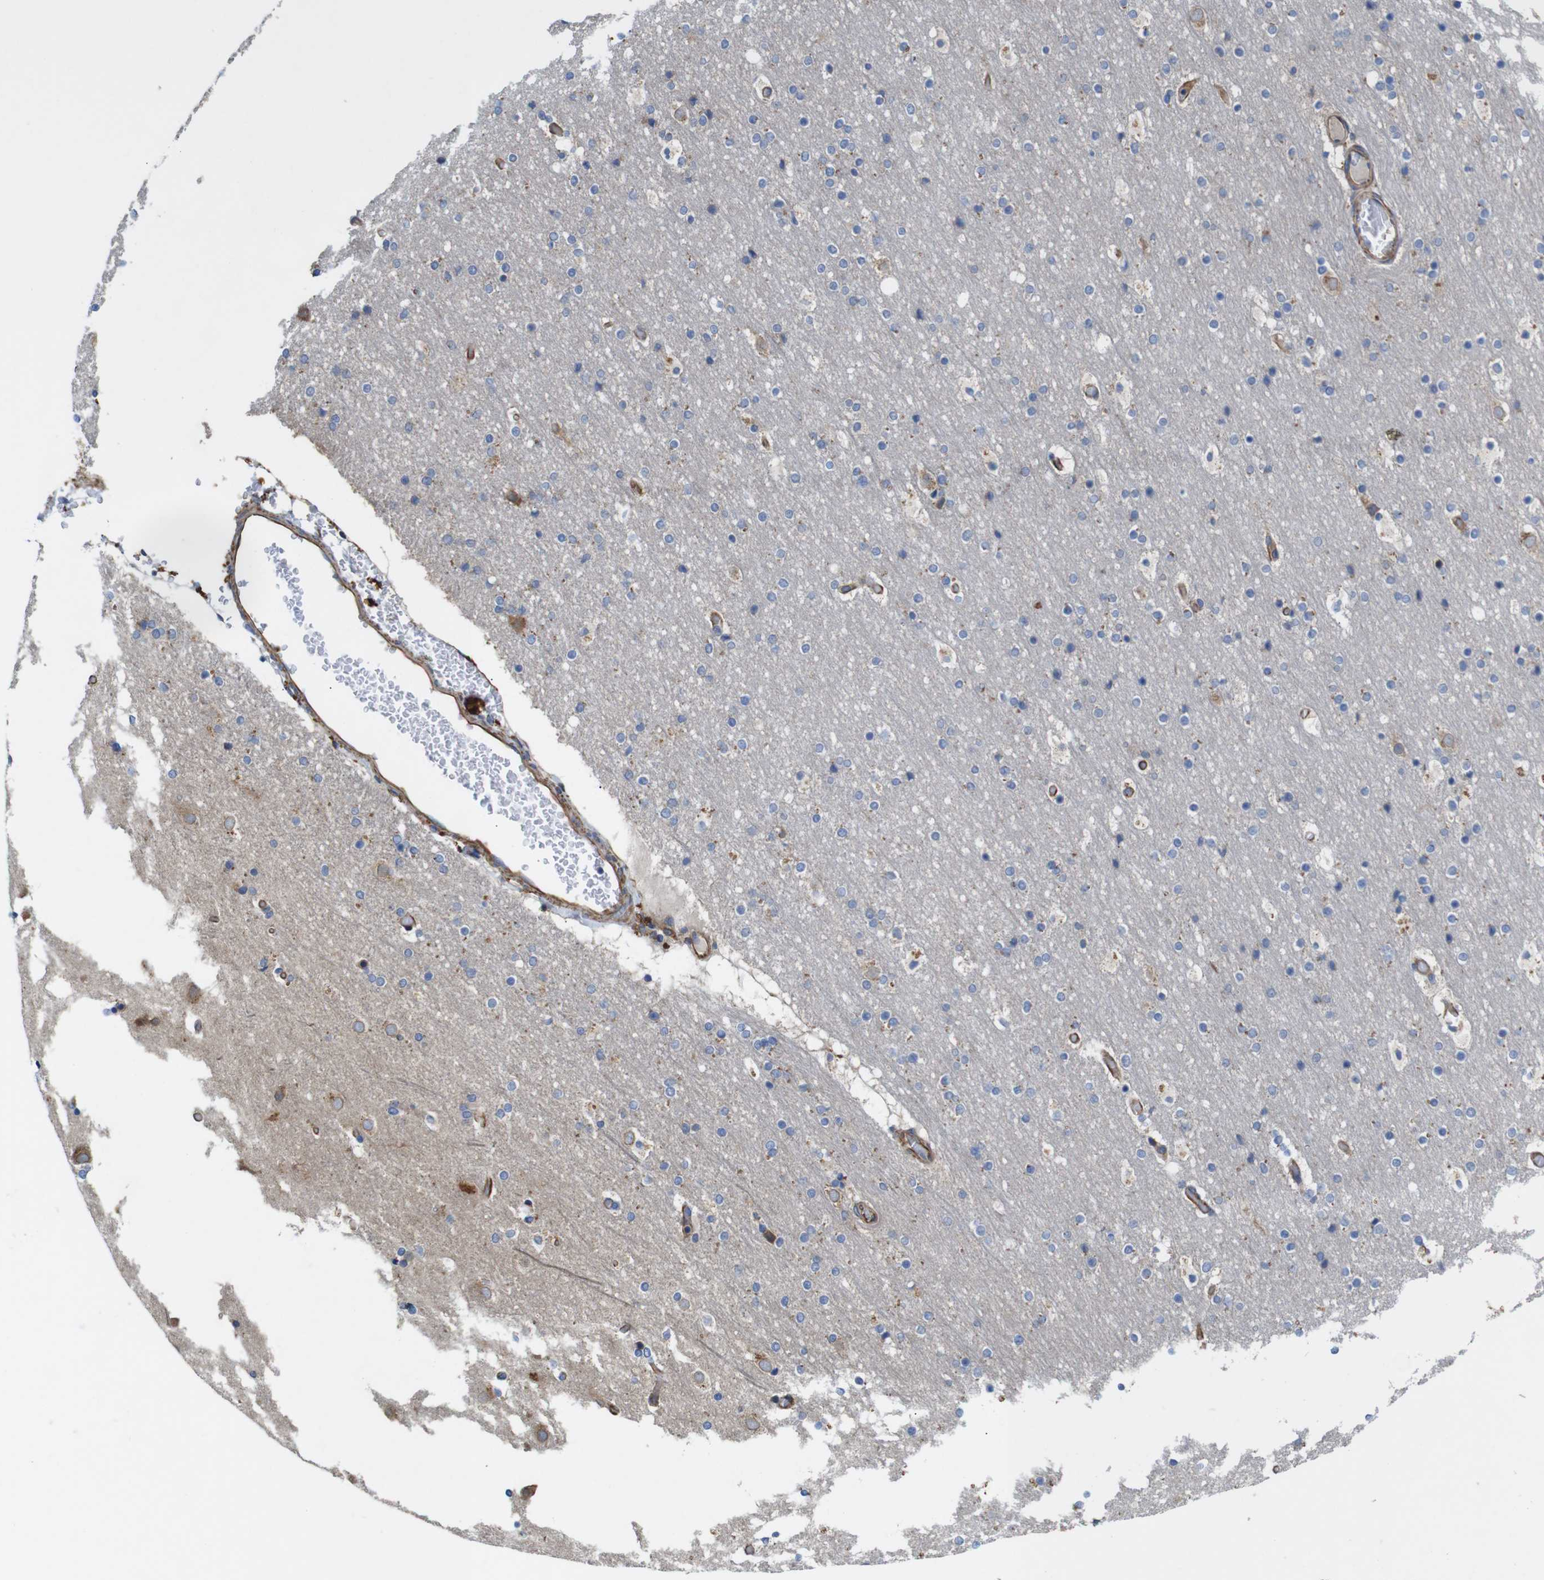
{"staining": {"intensity": "moderate", "quantity": ">75%", "location": "cytoplasmic/membranous"}, "tissue": "cerebral cortex", "cell_type": "Endothelial cells", "image_type": "normal", "snomed": [{"axis": "morphology", "description": "Normal tissue, NOS"}, {"axis": "topography", "description": "Cerebral cortex"}], "caption": "Protein positivity by immunohistochemistry (IHC) demonstrates moderate cytoplasmic/membranous staining in approximately >75% of endothelial cells in normal cerebral cortex.", "gene": "POMK", "patient": {"sex": "male", "age": 57}}